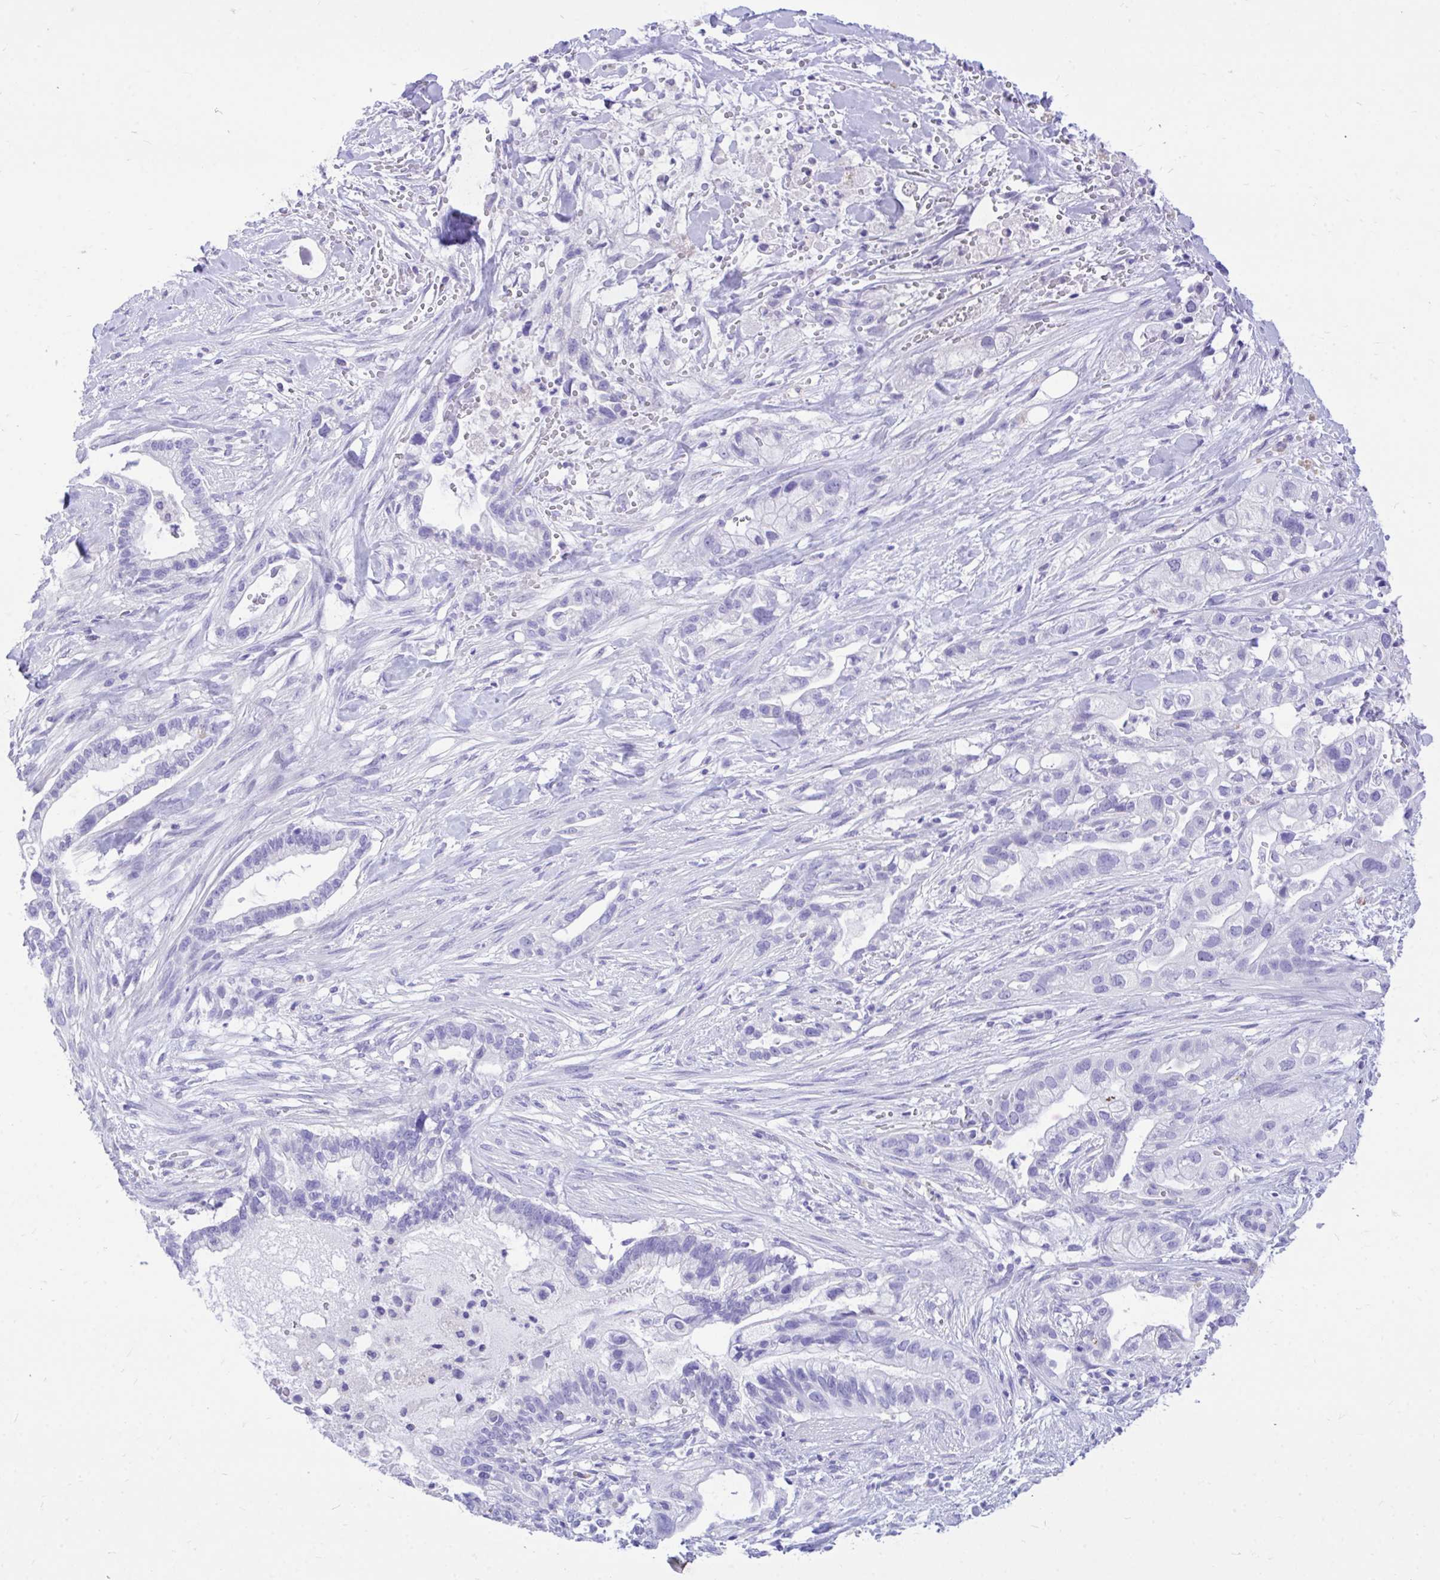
{"staining": {"intensity": "negative", "quantity": "none", "location": "none"}, "tissue": "pancreatic cancer", "cell_type": "Tumor cells", "image_type": "cancer", "snomed": [{"axis": "morphology", "description": "Adenocarcinoma, NOS"}, {"axis": "topography", "description": "Pancreas"}], "caption": "High magnification brightfield microscopy of pancreatic adenocarcinoma stained with DAB (3,3'-diaminobenzidine) (brown) and counterstained with hematoxylin (blue): tumor cells show no significant expression.", "gene": "MON1A", "patient": {"sex": "male", "age": 44}}